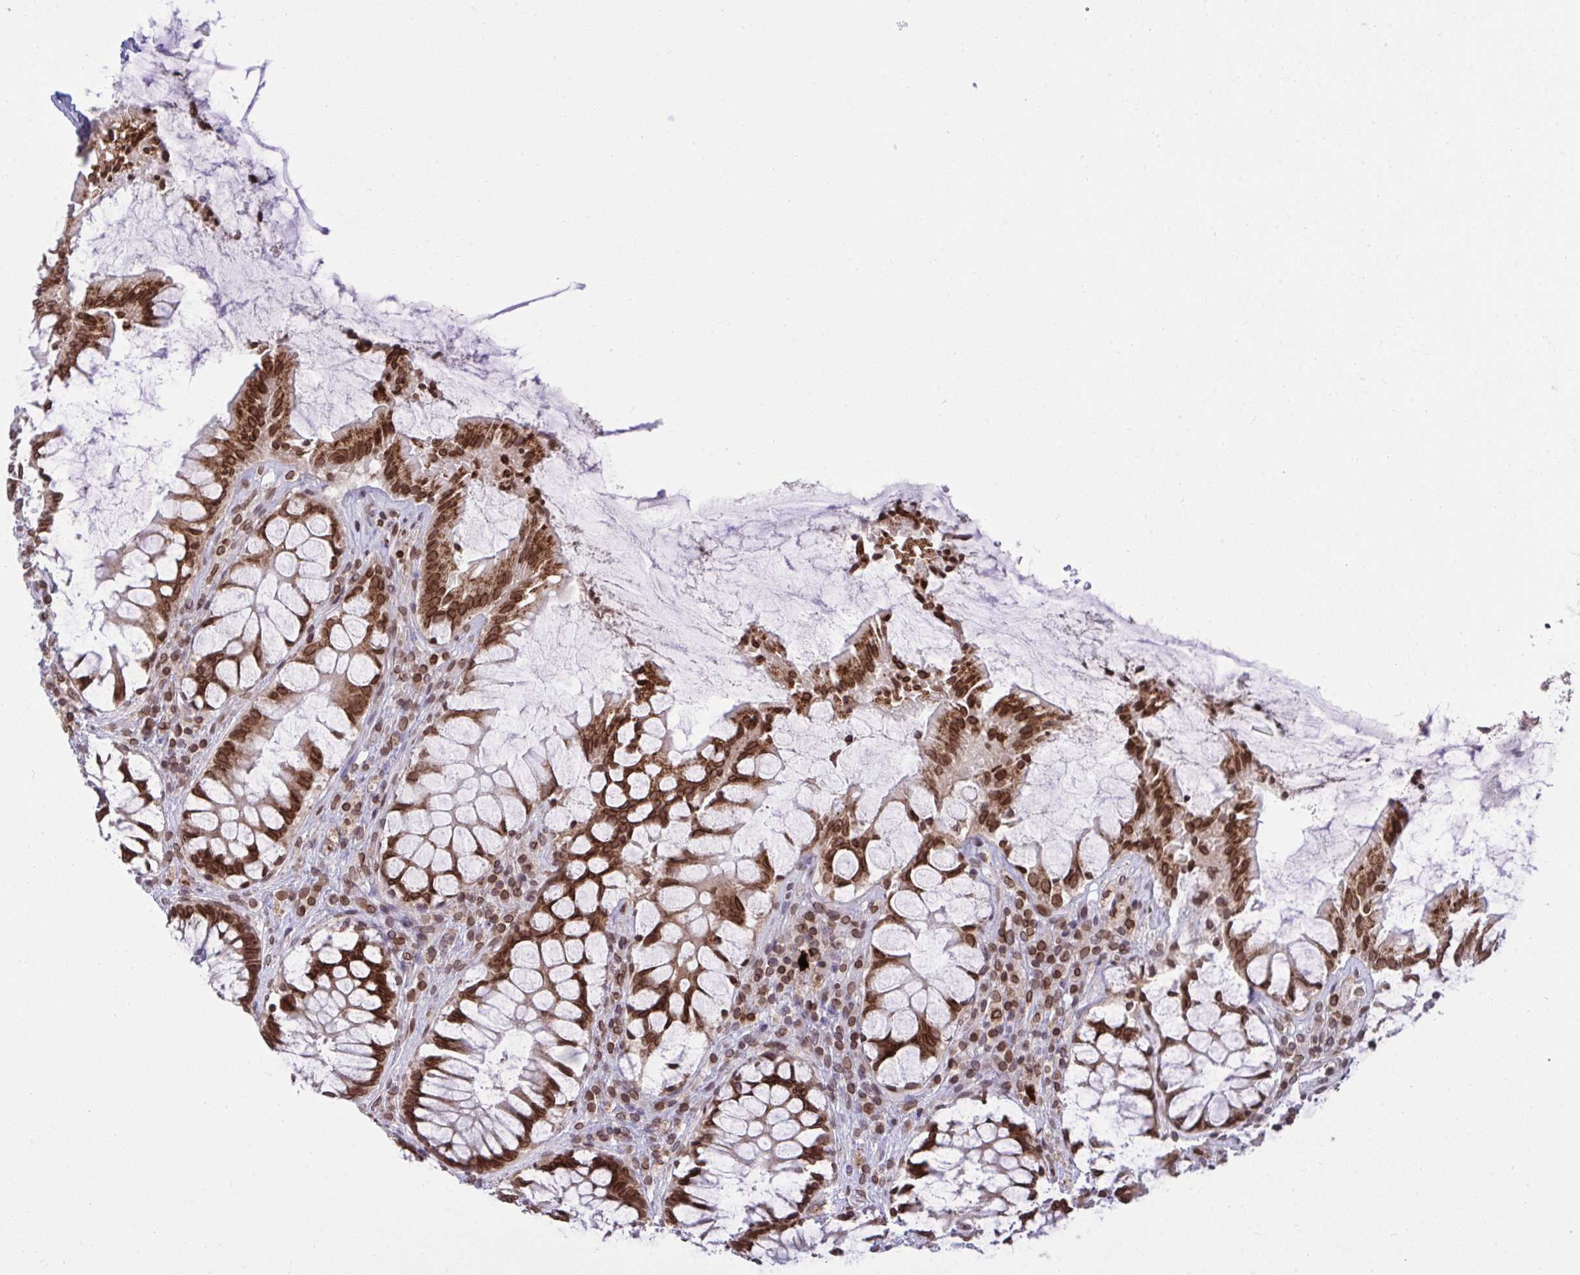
{"staining": {"intensity": "strong", "quantity": ">75%", "location": "cytoplasmic/membranous,nuclear"}, "tissue": "rectum", "cell_type": "Glandular cells", "image_type": "normal", "snomed": [{"axis": "morphology", "description": "Normal tissue, NOS"}, {"axis": "topography", "description": "Rectum"}], "caption": "Brown immunohistochemical staining in unremarkable human rectum reveals strong cytoplasmic/membranous,nuclear expression in about >75% of glandular cells.", "gene": "RANBP2", "patient": {"sex": "female", "age": 58}}